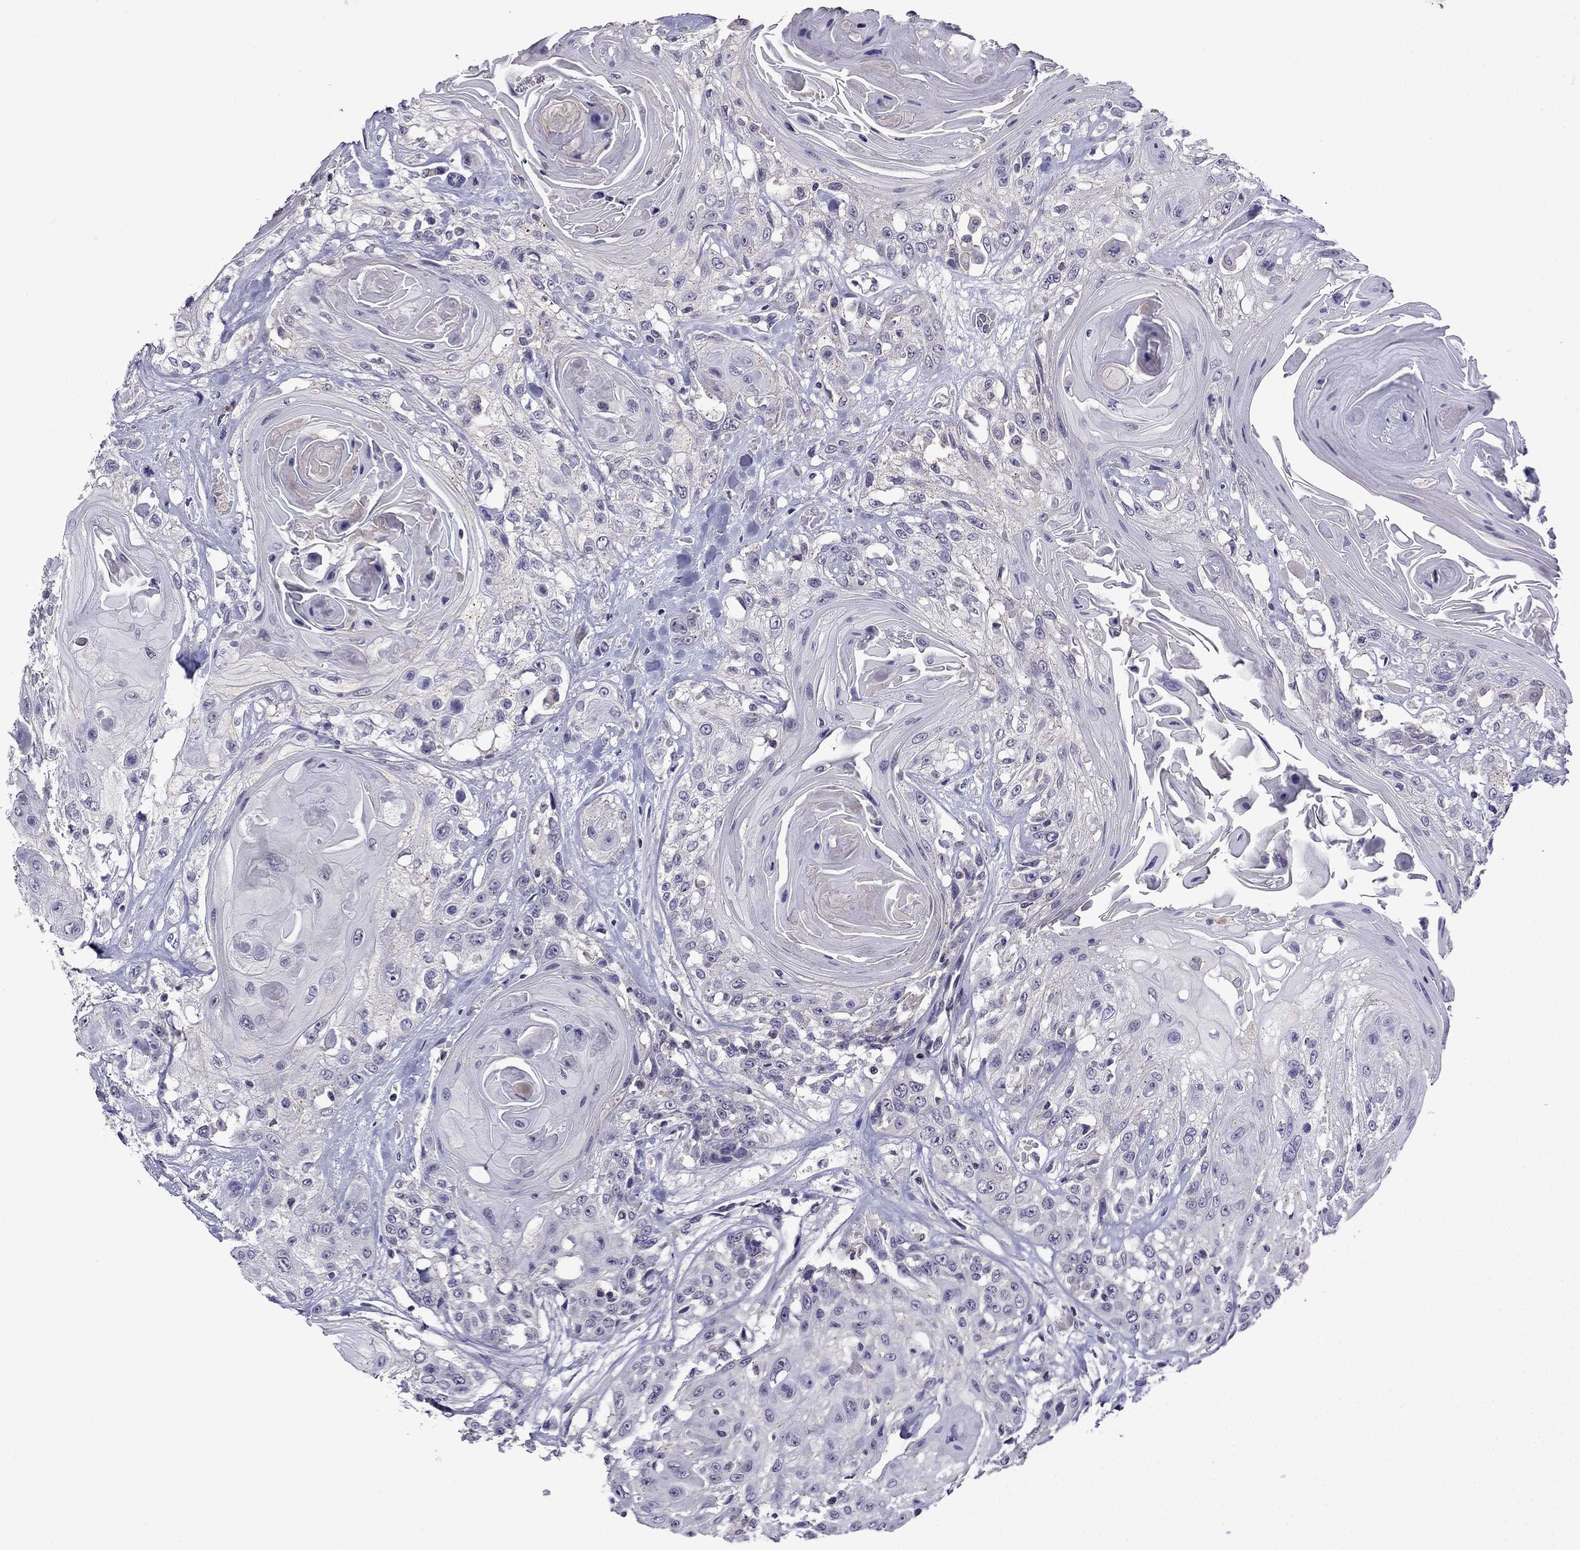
{"staining": {"intensity": "negative", "quantity": "none", "location": "none"}, "tissue": "head and neck cancer", "cell_type": "Tumor cells", "image_type": "cancer", "snomed": [{"axis": "morphology", "description": "Squamous cell carcinoma, NOS"}, {"axis": "topography", "description": "Head-Neck"}], "caption": "IHC of head and neck cancer (squamous cell carcinoma) demonstrates no expression in tumor cells. Nuclei are stained in blue.", "gene": "SPTBN4", "patient": {"sex": "female", "age": 59}}